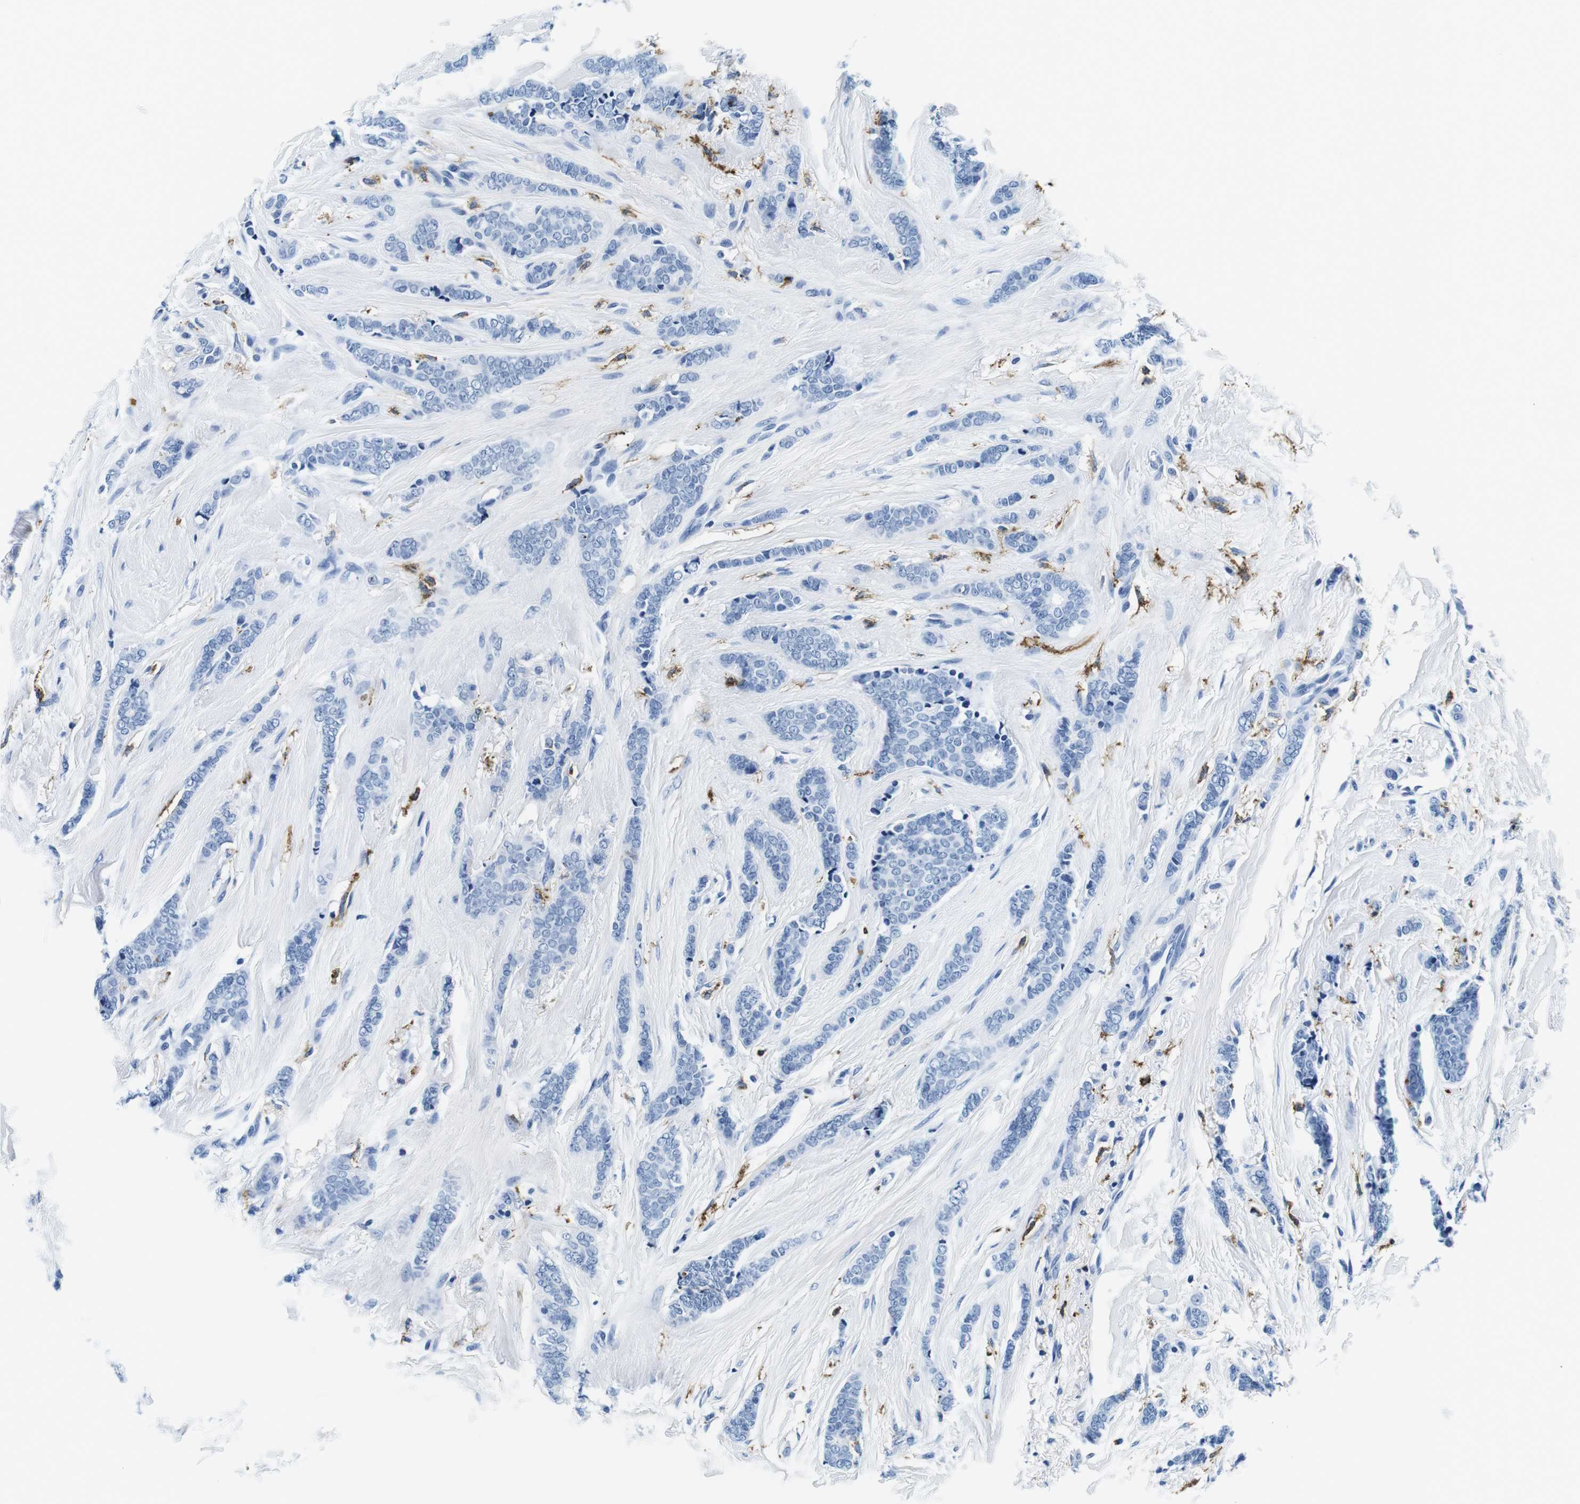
{"staining": {"intensity": "negative", "quantity": "none", "location": "none"}, "tissue": "breast cancer", "cell_type": "Tumor cells", "image_type": "cancer", "snomed": [{"axis": "morphology", "description": "Lobular carcinoma"}, {"axis": "topography", "description": "Skin"}, {"axis": "topography", "description": "Breast"}], "caption": "This is an IHC micrograph of human breast cancer (lobular carcinoma). There is no expression in tumor cells.", "gene": "HLA-DRB1", "patient": {"sex": "female", "age": 46}}